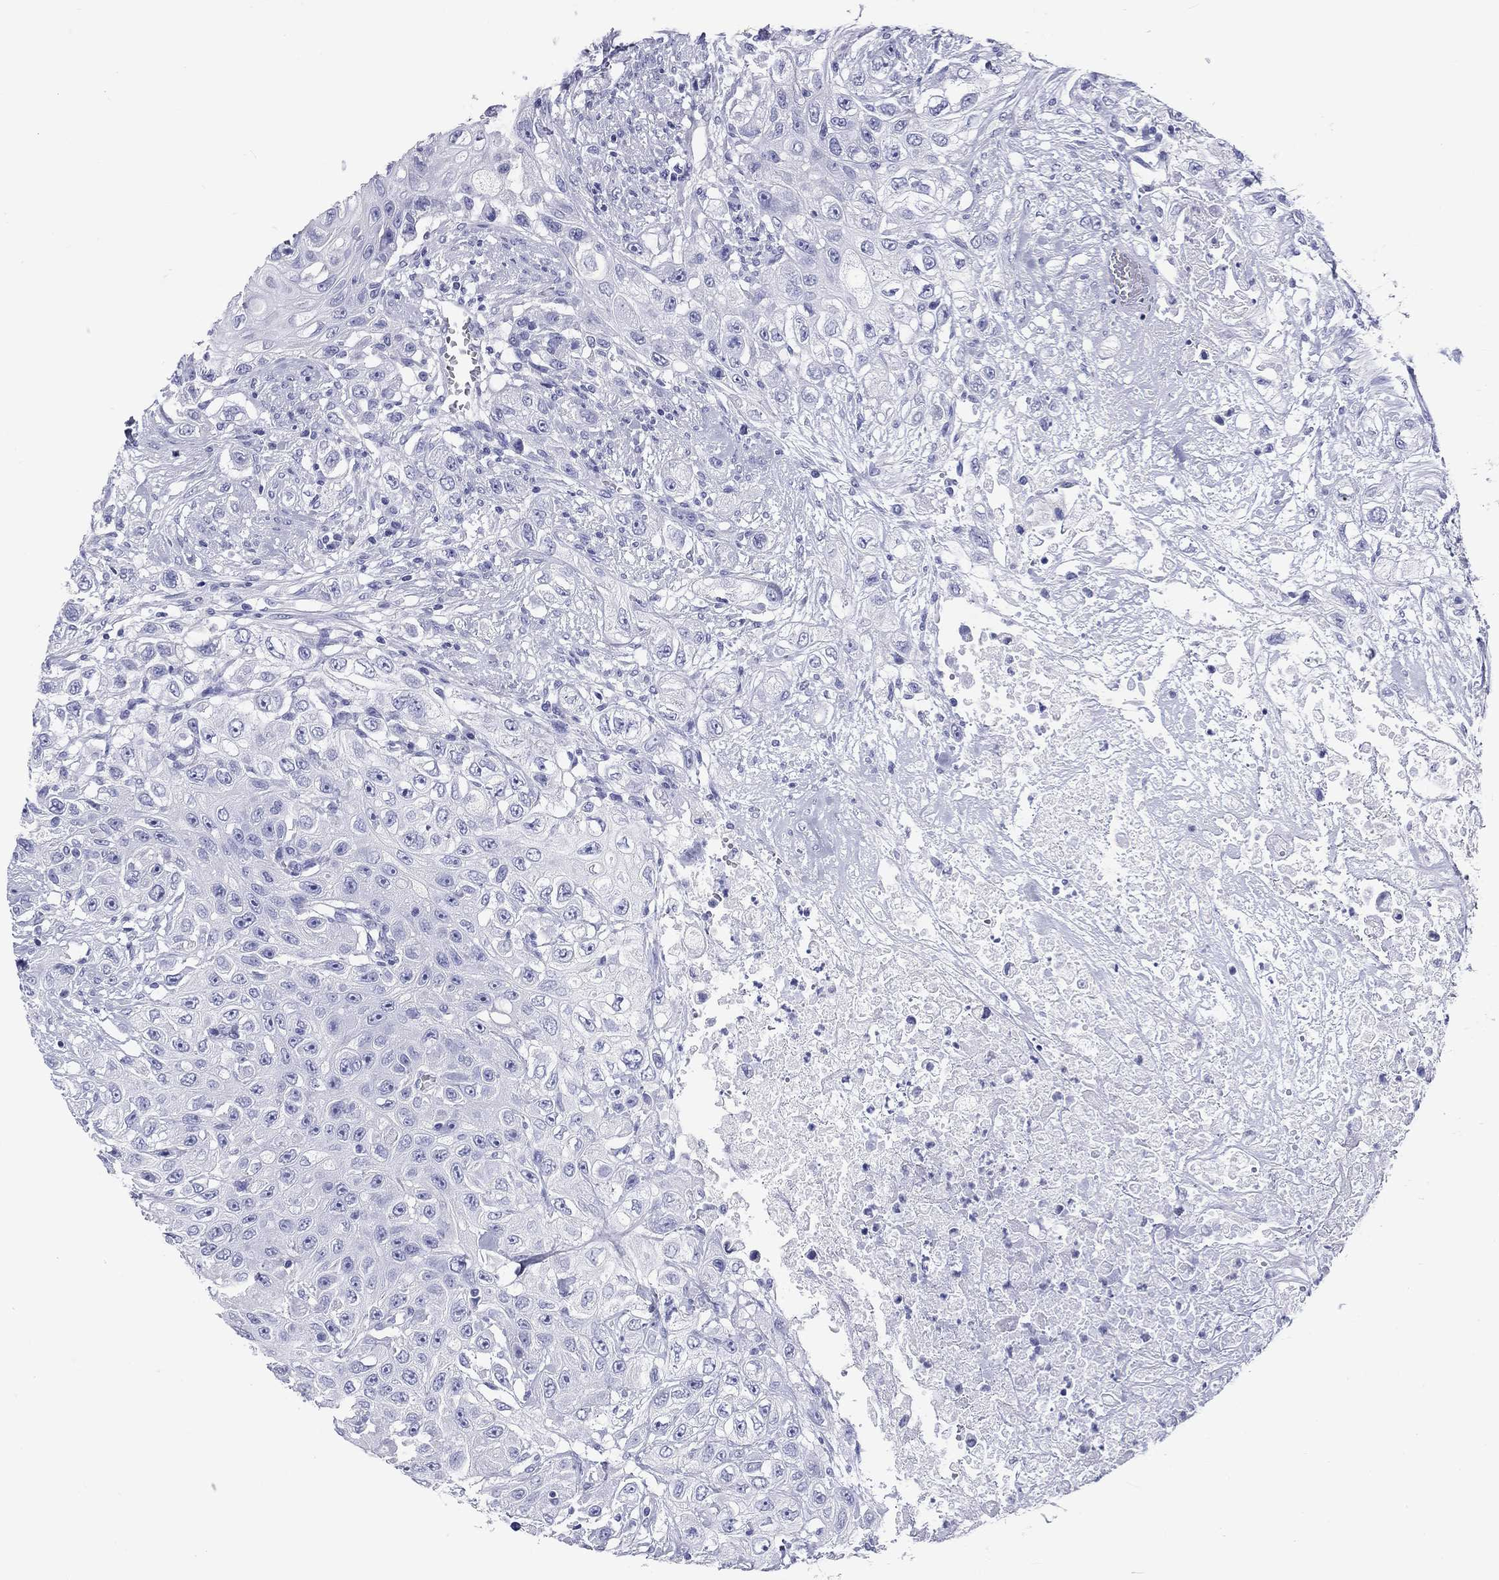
{"staining": {"intensity": "negative", "quantity": "none", "location": "none"}, "tissue": "urothelial cancer", "cell_type": "Tumor cells", "image_type": "cancer", "snomed": [{"axis": "morphology", "description": "Urothelial carcinoma, High grade"}, {"axis": "topography", "description": "Urinary bladder"}], "caption": "This micrograph is of urothelial carcinoma (high-grade) stained with immunohistochemistry to label a protein in brown with the nuclei are counter-stained blue. There is no expression in tumor cells. (Stains: DAB immunohistochemistry with hematoxylin counter stain, Microscopy: brightfield microscopy at high magnification).", "gene": "DNALI1", "patient": {"sex": "female", "age": 56}}